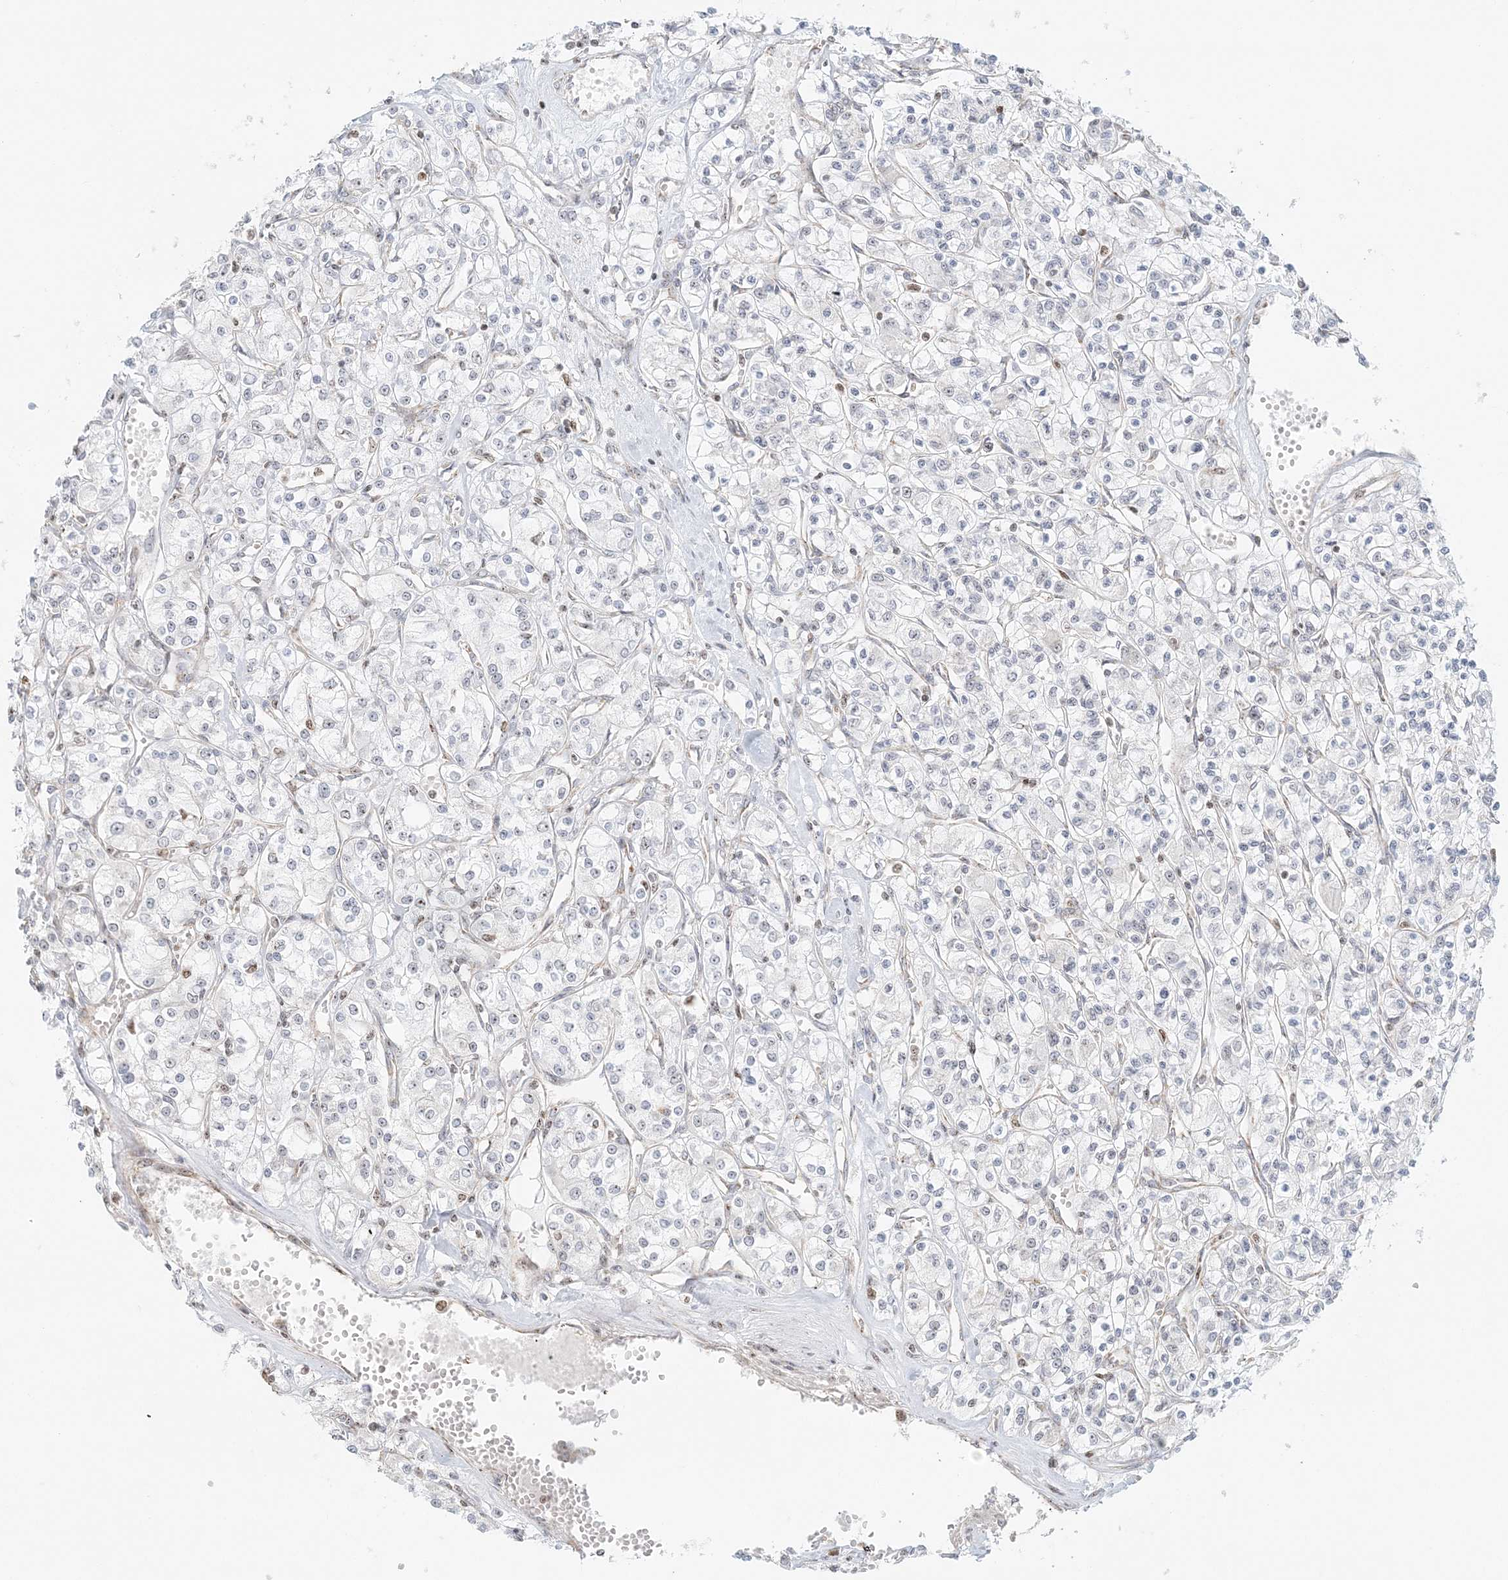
{"staining": {"intensity": "negative", "quantity": "none", "location": "none"}, "tissue": "renal cancer", "cell_type": "Tumor cells", "image_type": "cancer", "snomed": [{"axis": "morphology", "description": "Adenocarcinoma, NOS"}, {"axis": "topography", "description": "Kidney"}], "caption": "A high-resolution image shows immunohistochemistry (IHC) staining of adenocarcinoma (renal), which exhibits no significant expression in tumor cells.", "gene": "UBE2F", "patient": {"sex": "female", "age": 59}}